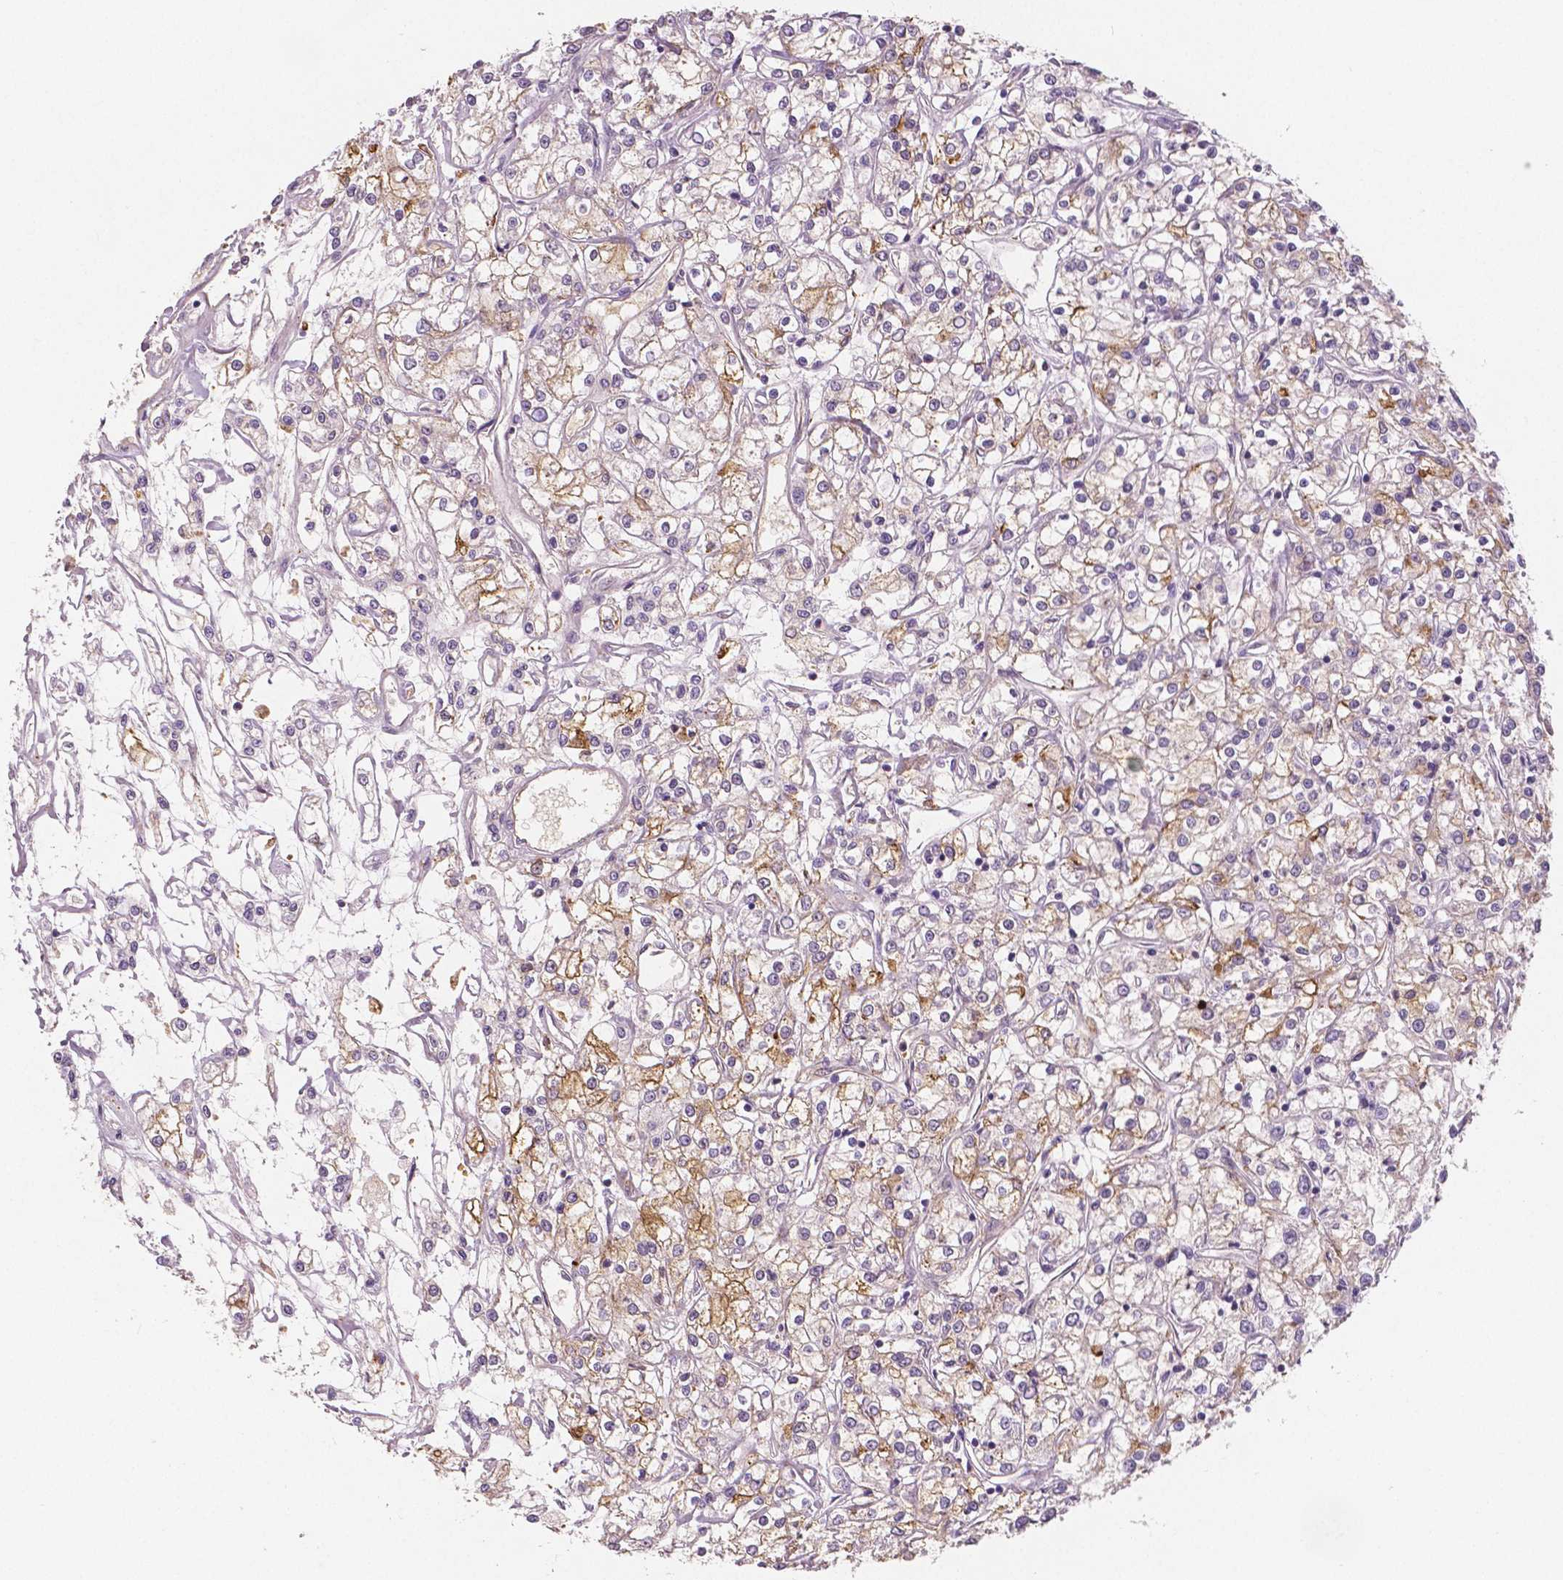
{"staining": {"intensity": "moderate", "quantity": "<25%", "location": "cytoplasmic/membranous"}, "tissue": "renal cancer", "cell_type": "Tumor cells", "image_type": "cancer", "snomed": [{"axis": "morphology", "description": "Adenocarcinoma, NOS"}, {"axis": "topography", "description": "Kidney"}], "caption": "Protein analysis of renal cancer (adenocarcinoma) tissue reveals moderate cytoplasmic/membranous expression in approximately <25% of tumor cells.", "gene": "APOA4", "patient": {"sex": "female", "age": 59}}